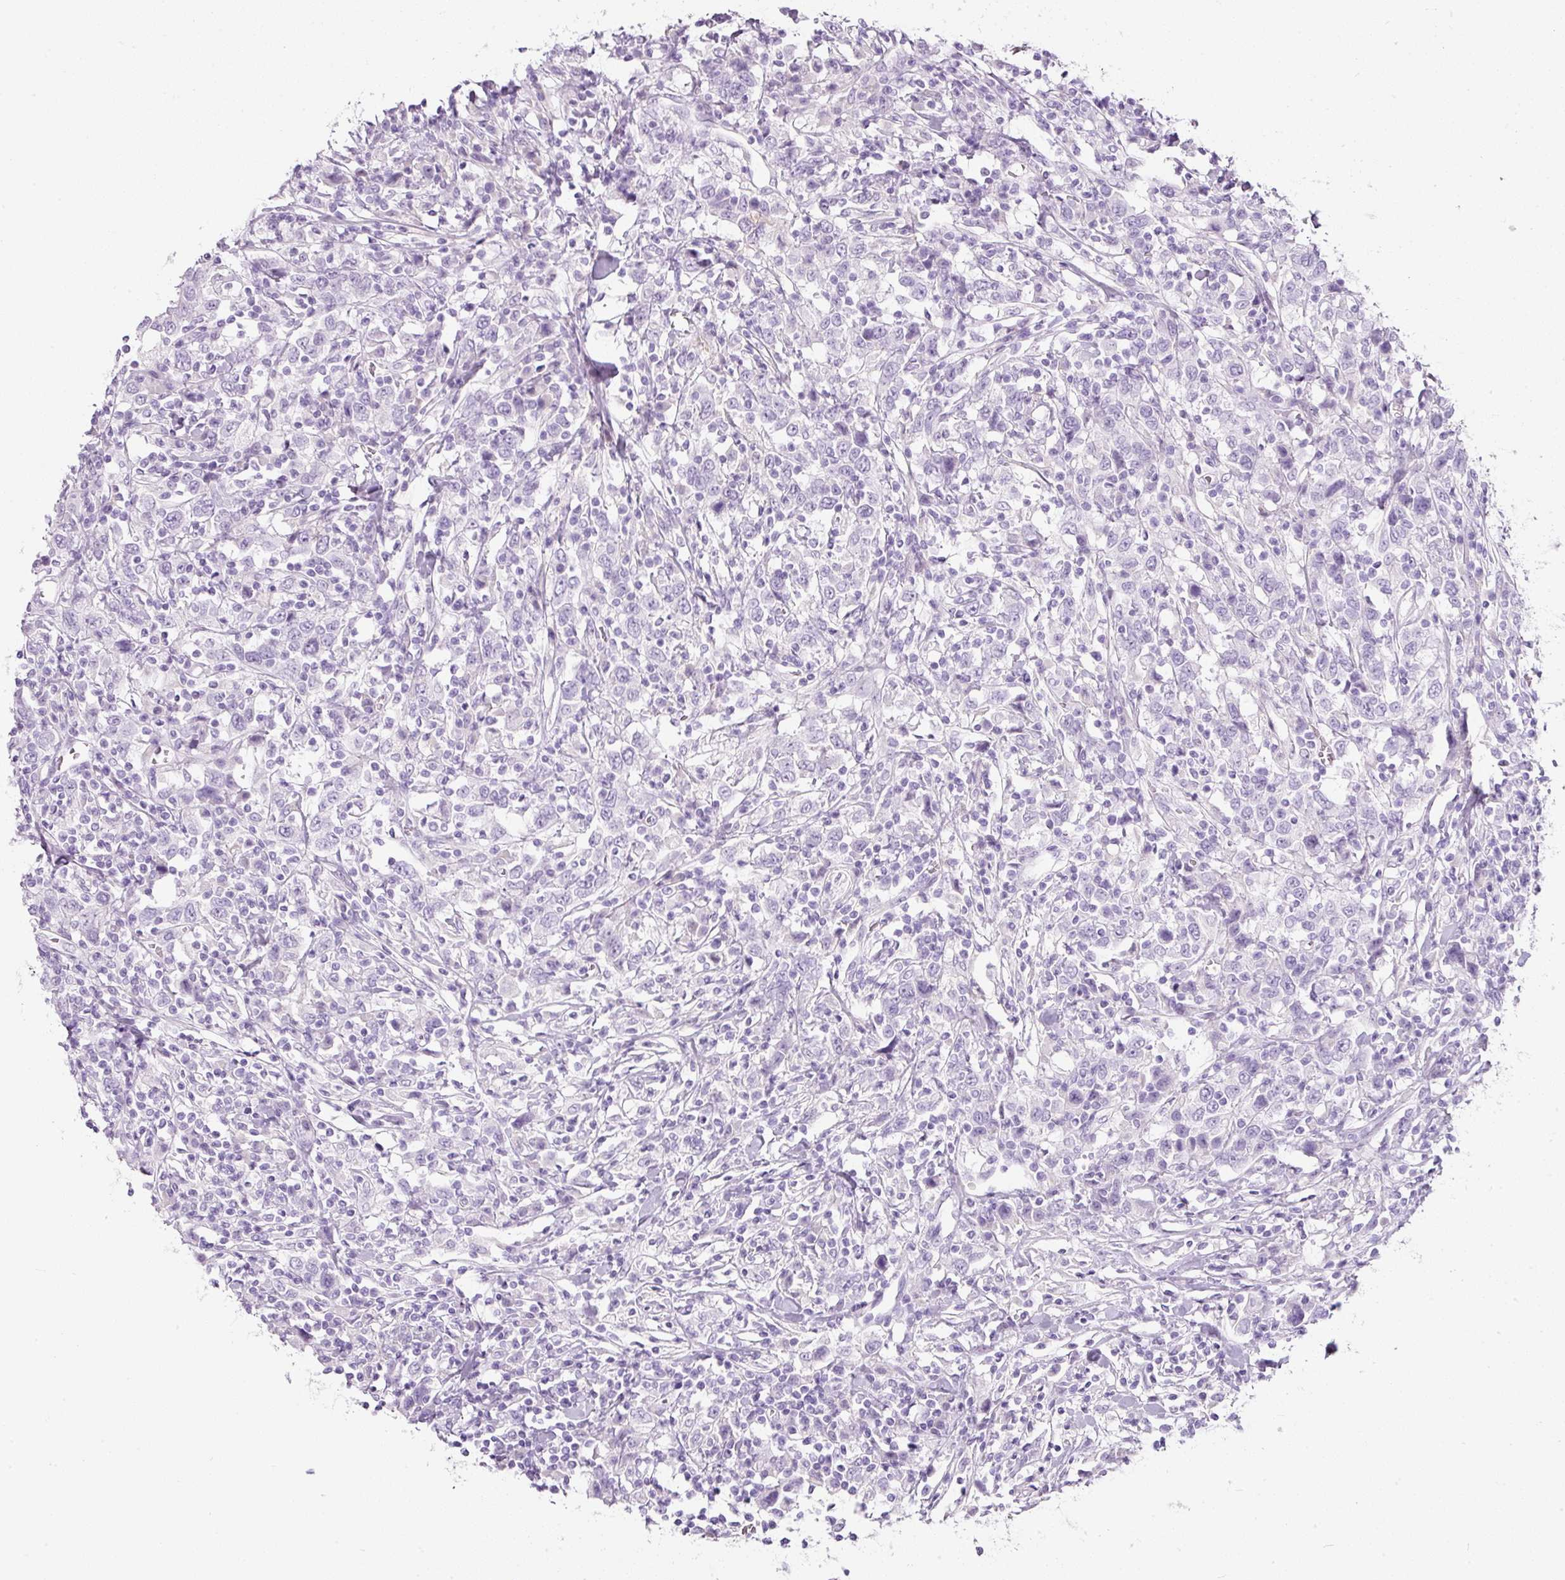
{"staining": {"intensity": "negative", "quantity": "none", "location": "none"}, "tissue": "urothelial cancer", "cell_type": "Tumor cells", "image_type": "cancer", "snomed": [{"axis": "morphology", "description": "Urothelial carcinoma, High grade"}, {"axis": "topography", "description": "Urinary bladder"}], "caption": "DAB immunohistochemical staining of high-grade urothelial carcinoma exhibits no significant expression in tumor cells.", "gene": "DNM1", "patient": {"sex": "male", "age": 61}}